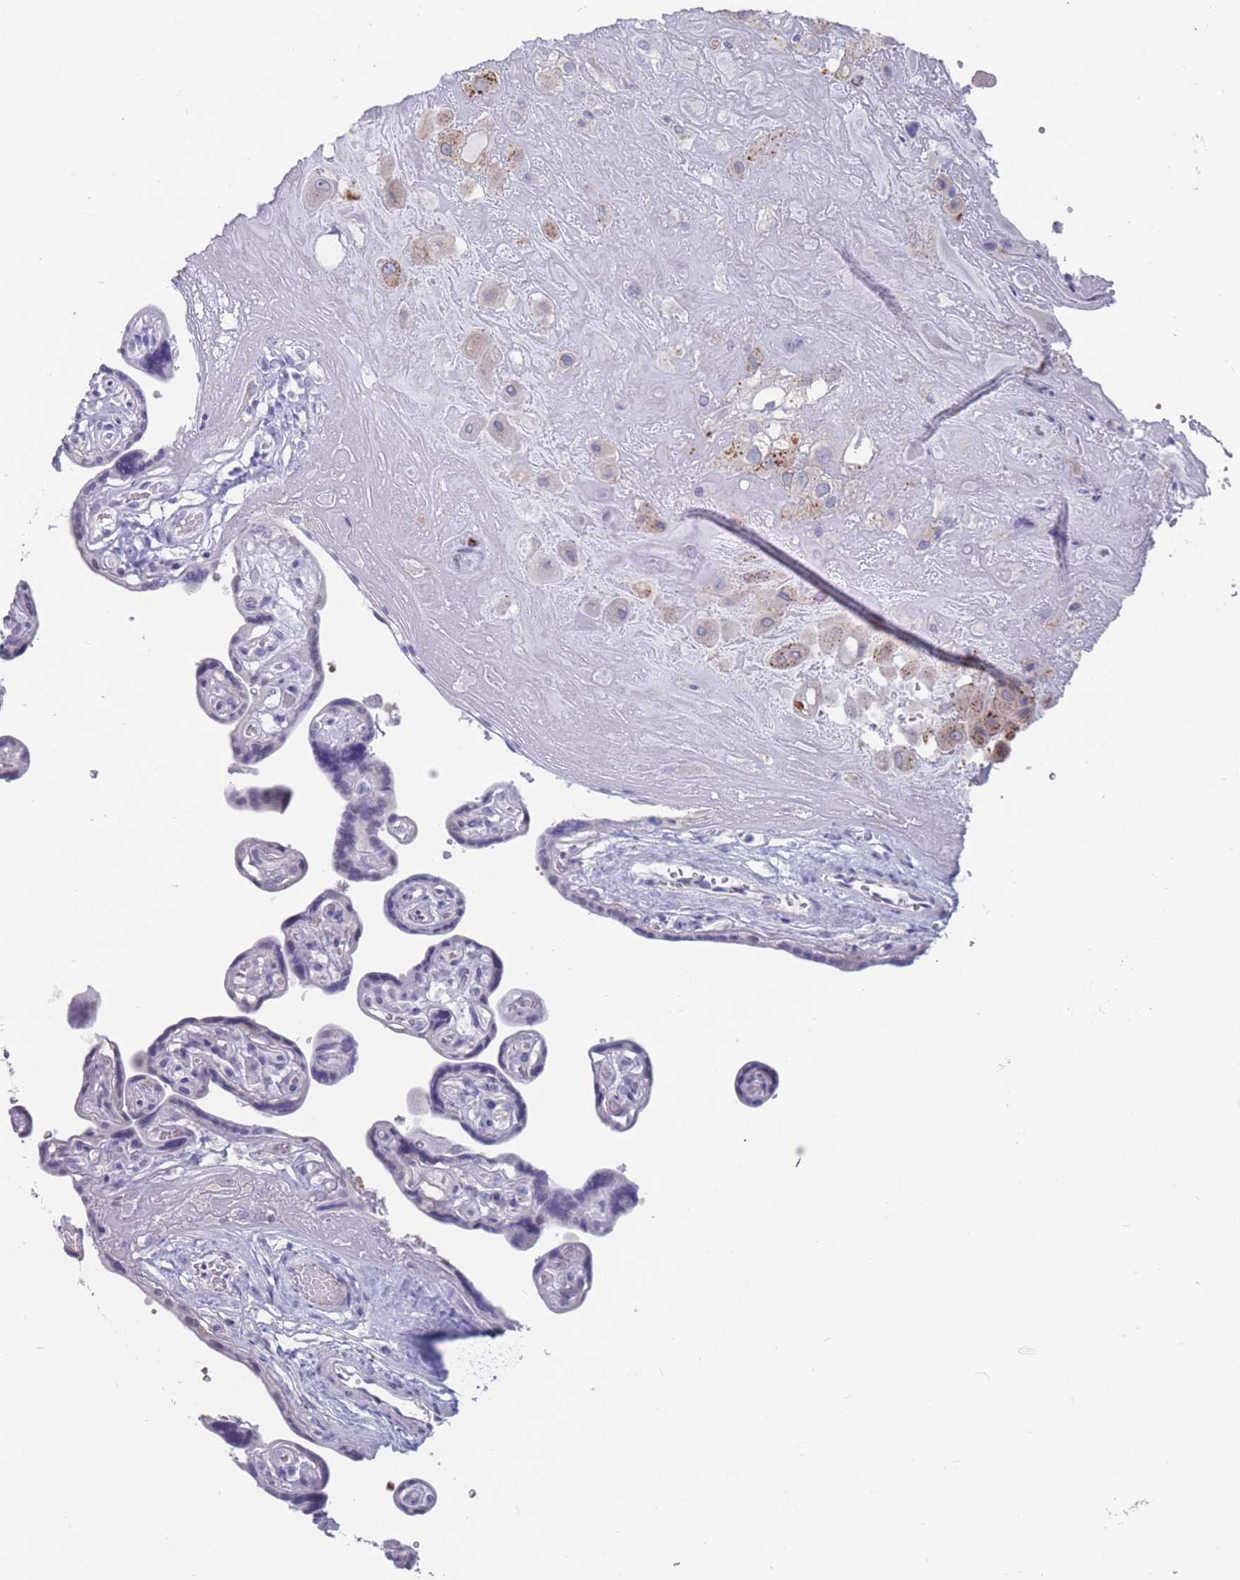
{"staining": {"intensity": "weak", "quantity": "25%-75%", "location": "cytoplasmic/membranous"}, "tissue": "placenta", "cell_type": "Decidual cells", "image_type": "normal", "snomed": [{"axis": "morphology", "description": "Normal tissue, NOS"}, {"axis": "topography", "description": "Placenta"}], "caption": "Protein analysis of benign placenta demonstrates weak cytoplasmic/membranous staining in approximately 25%-75% of decidual cells.", "gene": "CYP51A1", "patient": {"sex": "female", "age": 32}}